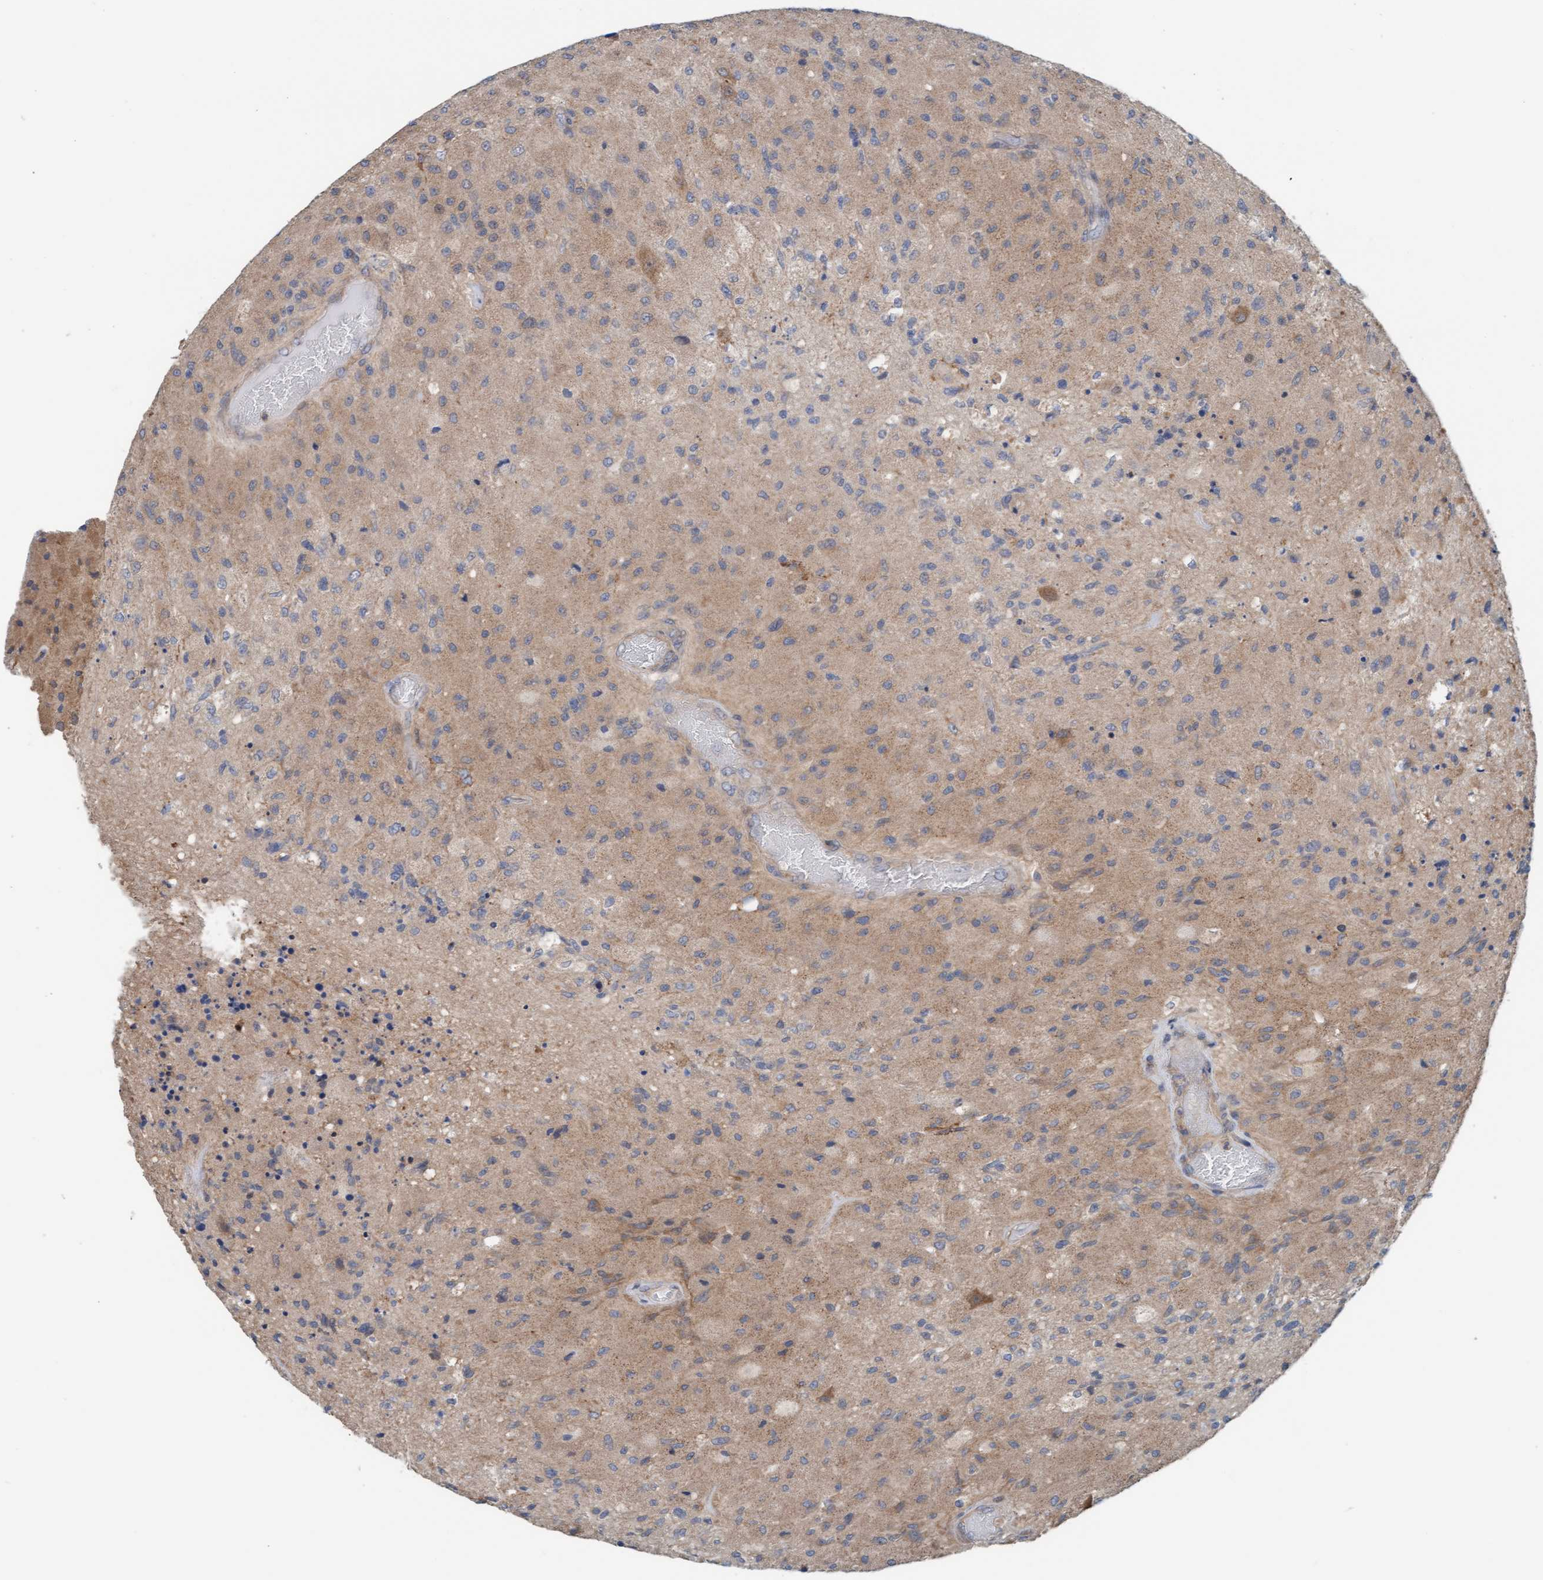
{"staining": {"intensity": "weak", "quantity": "25%-75%", "location": "cytoplasmic/membranous"}, "tissue": "glioma", "cell_type": "Tumor cells", "image_type": "cancer", "snomed": [{"axis": "morphology", "description": "Normal tissue, NOS"}, {"axis": "morphology", "description": "Glioma, malignant, High grade"}, {"axis": "topography", "description": "Cerebral cortex"}], "caption": "Immunohistochemistry (IHC) image of human high-grade glioma (malignant) stained for a protein (brown), which demonstrates low levels of weak cytoplasmic/membranous expression in about 25%-75% of tumor cells.", "gene": "UBAP1", "patient": {"sex": "male", "age": 77}}